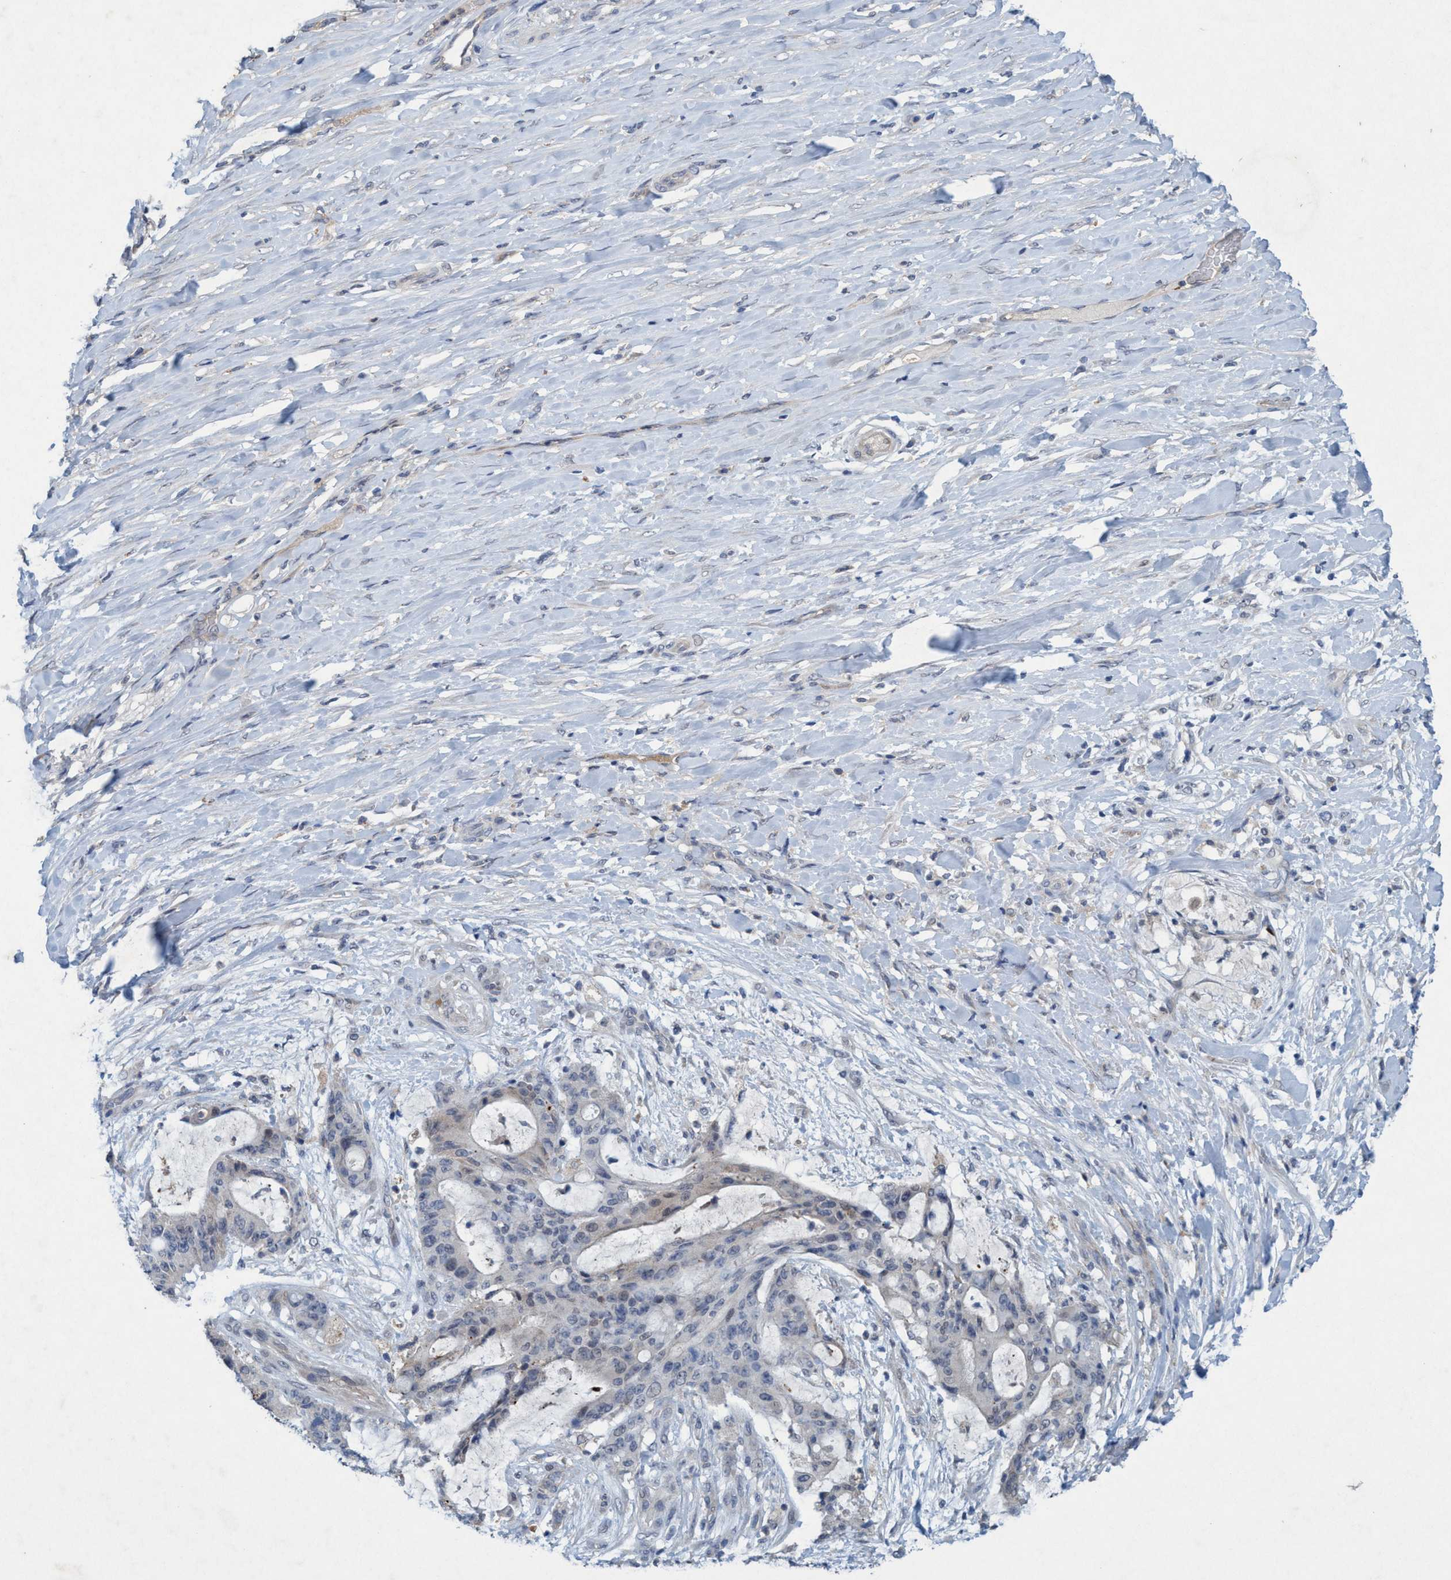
{"staining": {"intensity": "negative", "quantity": "none", "location": "none"}, "tissue": "liver cancer", "cell_type": "Tumor cells", "image_type": "cancer", "snomed": [{"axis": "morphology", "description": "Cholangiocarcinoma"}, {"axis": "topography", "description": "Liver"}], "caption": "The micrograph reveals no significant staining in tumor cells of cholangiocarcinoma (liver). Brightfield microscopy of immunohistochemistry stained with DAB (brown) and hematoxylin (blue), captured at high magnification.", "gene": "RNF208", "patient": {"sex": "female", "age": 73}}